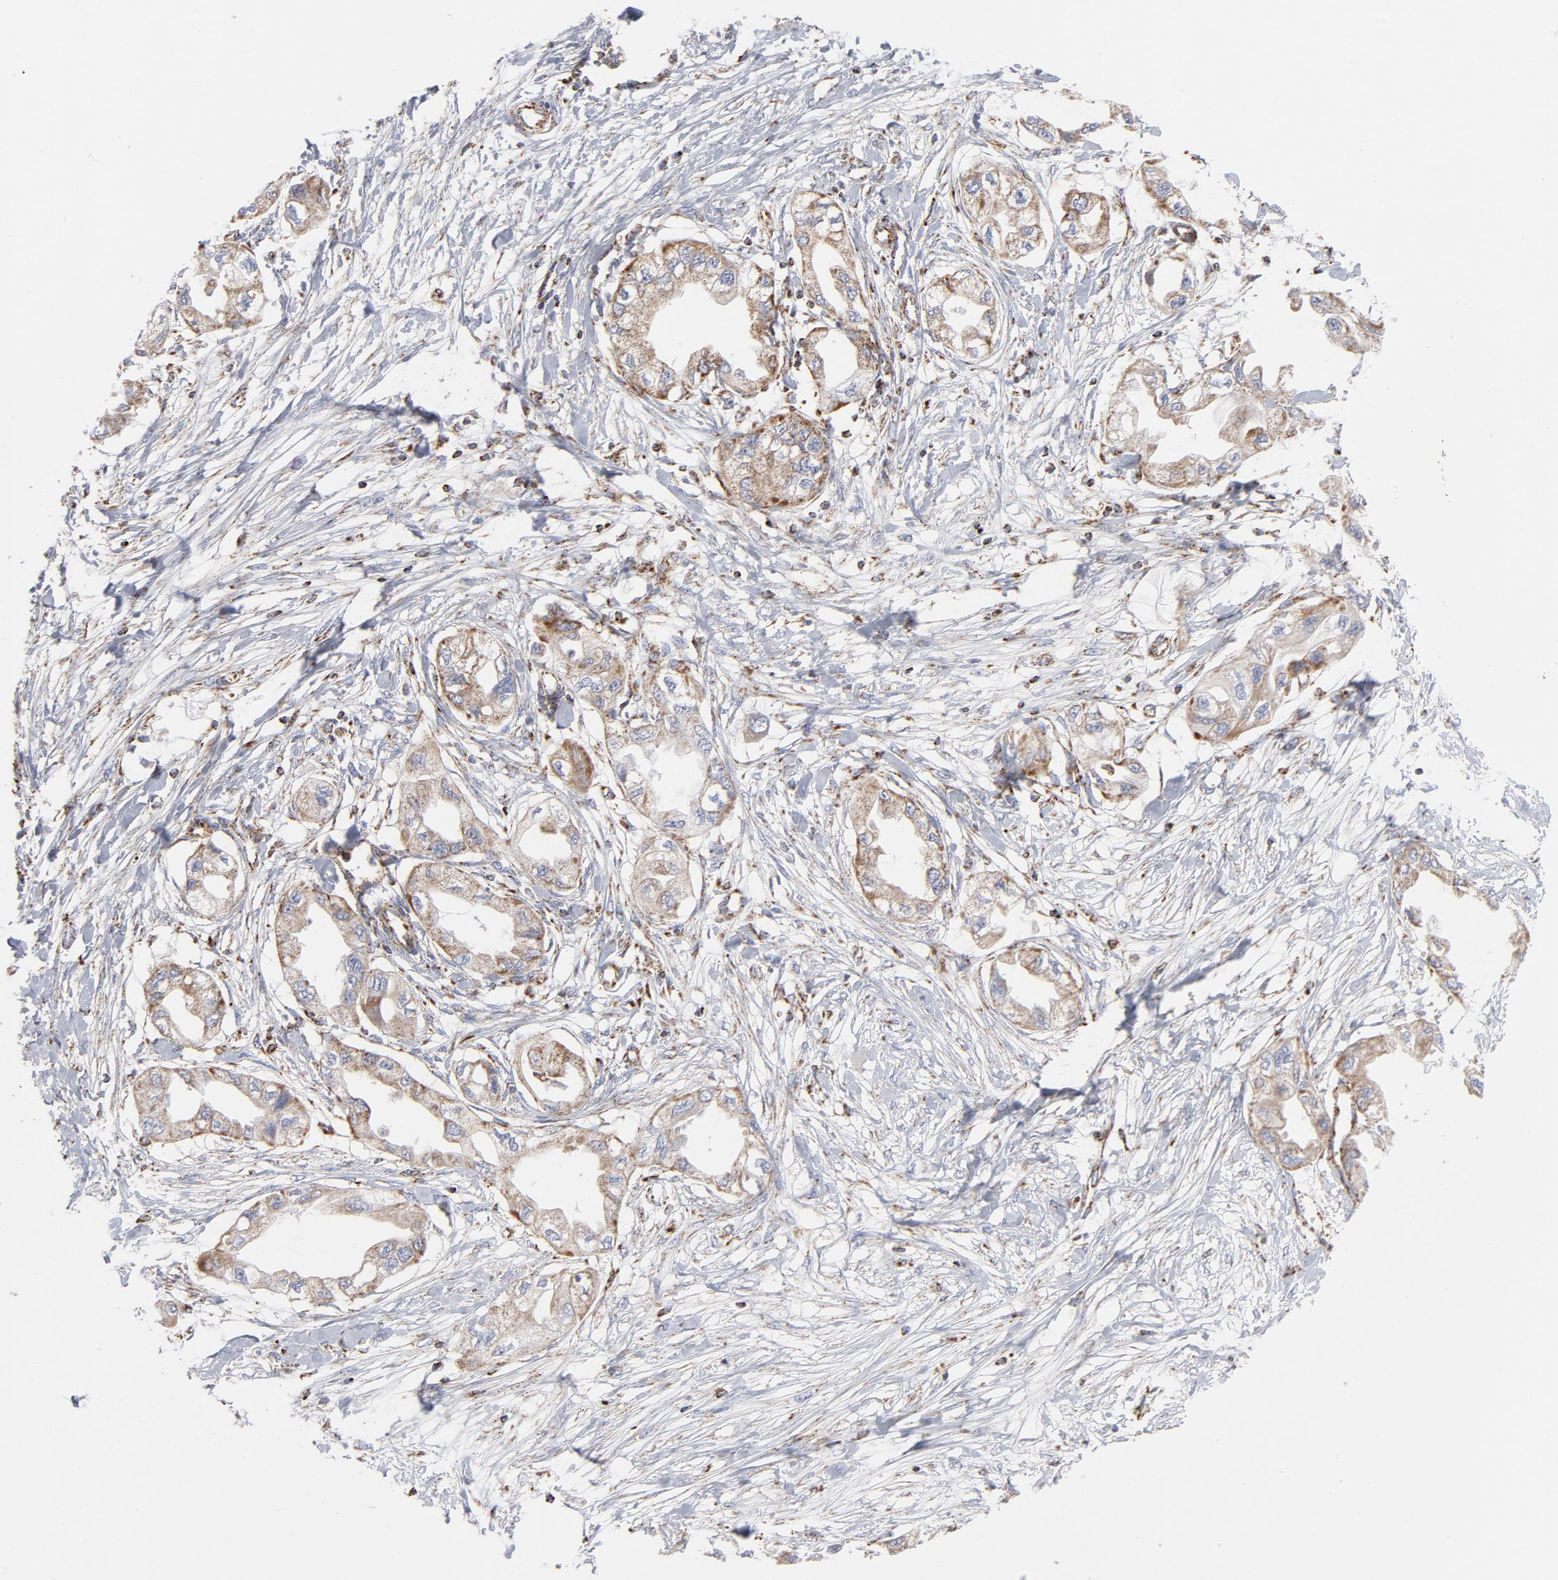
{"staining": {"intensity": "moderate", "quantity": ">75%", "location": "cytoplasmic/membranous"}, "tissue": "endometrial cancer", "cell_type": "Tumor cells", "image_type": "cancer", "snomed": [{"axis": "morphology", "description": "Adenocarcinoma, NOS"}, {"axis": "topography", "description": "Endometrium"}], "caption": "IHC micrograph of human endometrial cancer stained for a protein (brown), which reveals medium levels of moderate cytoplasmic/membranous expression in about >75% of tumor cells.", "gene": "ASB3", "patient": {"sex": "female", "age": 67}}